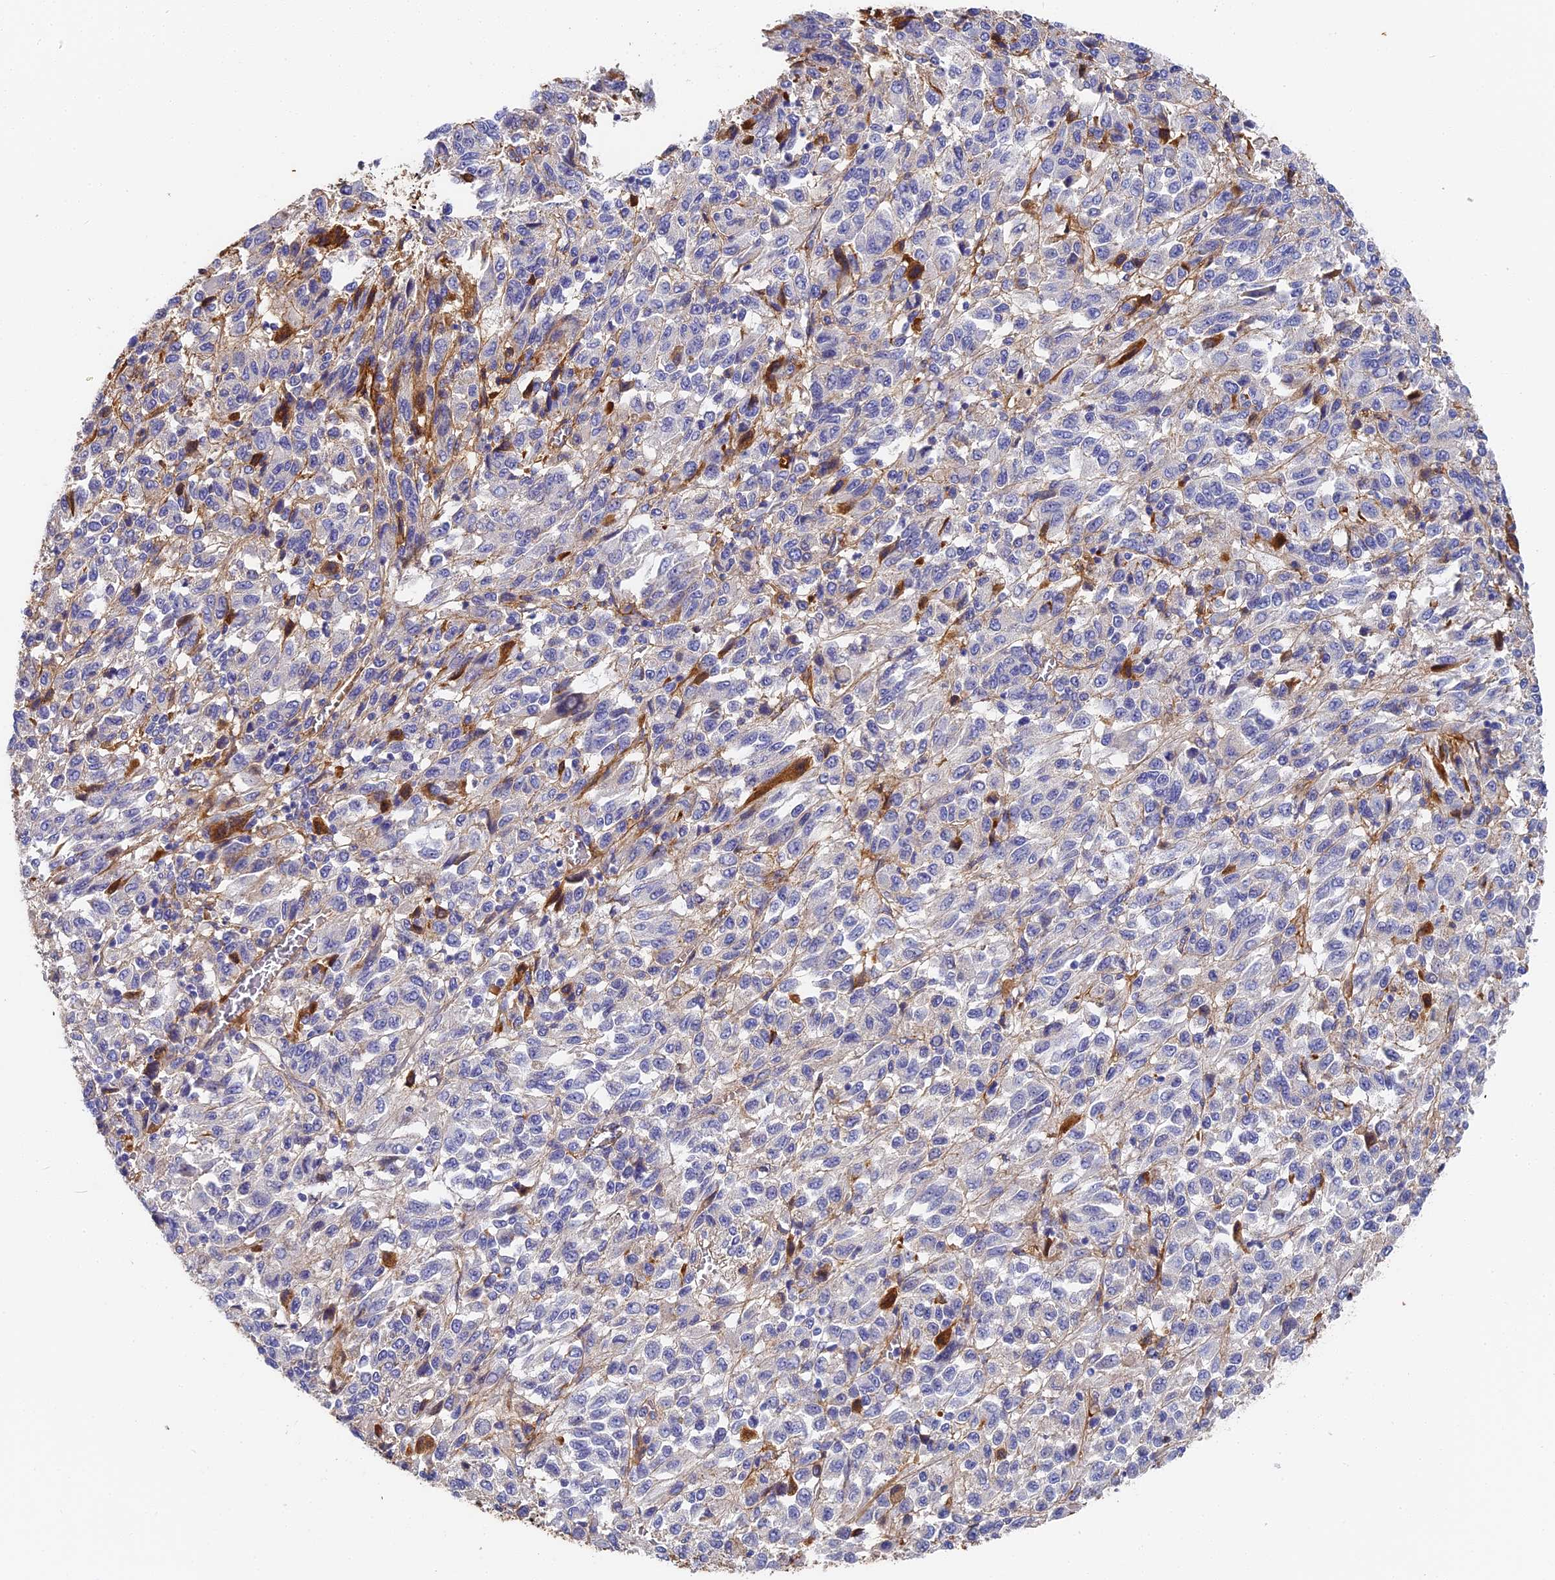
{"staining": {"intensity": "negative", "quantity": "none", "location": "none"}, "tissue": "melanoma", "cell_type": "Tumor cells", "image_type": "cancer", "snomed": [{"axis": "morphology", "description": "Malignant melanoma, Metastatic site"}, {"axis": "topography", "description": "Lung"}], "caption": "The micrograph demonstrates no significant positivity in tumor cells of melanoma.", "gene": "ITIH1", "patient": {"sex": "male", "age": 64}}